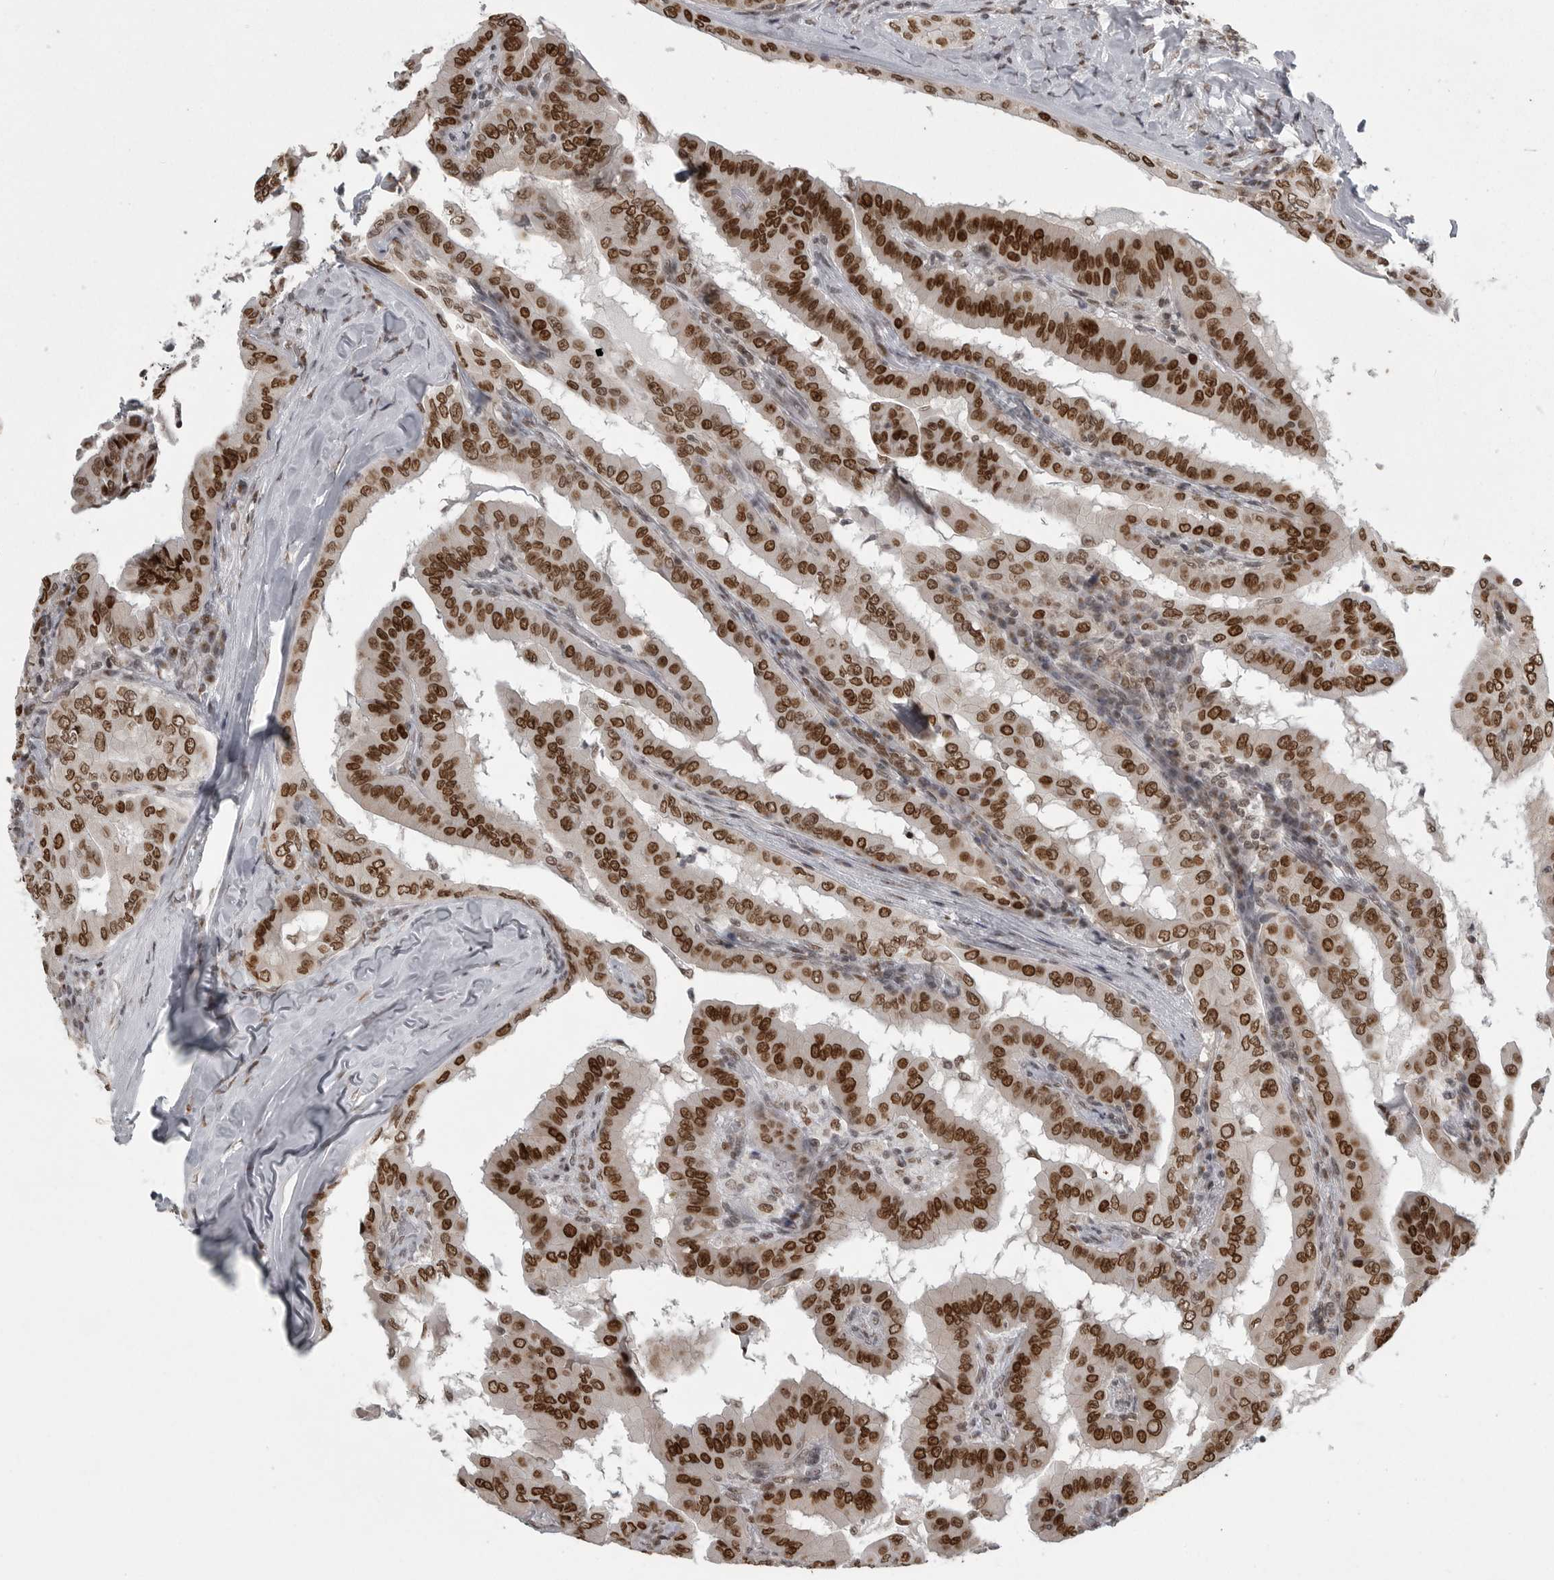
{"staining": {"intensity": "strong", "quantity": ">75%", "location": "nuclear"}, "tissue": "thyroid cancer", "cell_type": "Tumor cells", "image_type": "cancer", "snomed": [{"axis": "morphology", "description": "Papillary adenocarcinoma, NOS"}, {"axis": "topography", "description": "Thyroid gland"}], "caption": "The histopathology image exhibits staining of thyroid cancer, revealing strong nuclear protein expression (brown color) within tumor cells.", "gene": "YAF2", "patient": {"sex": "male", "age": 33}}